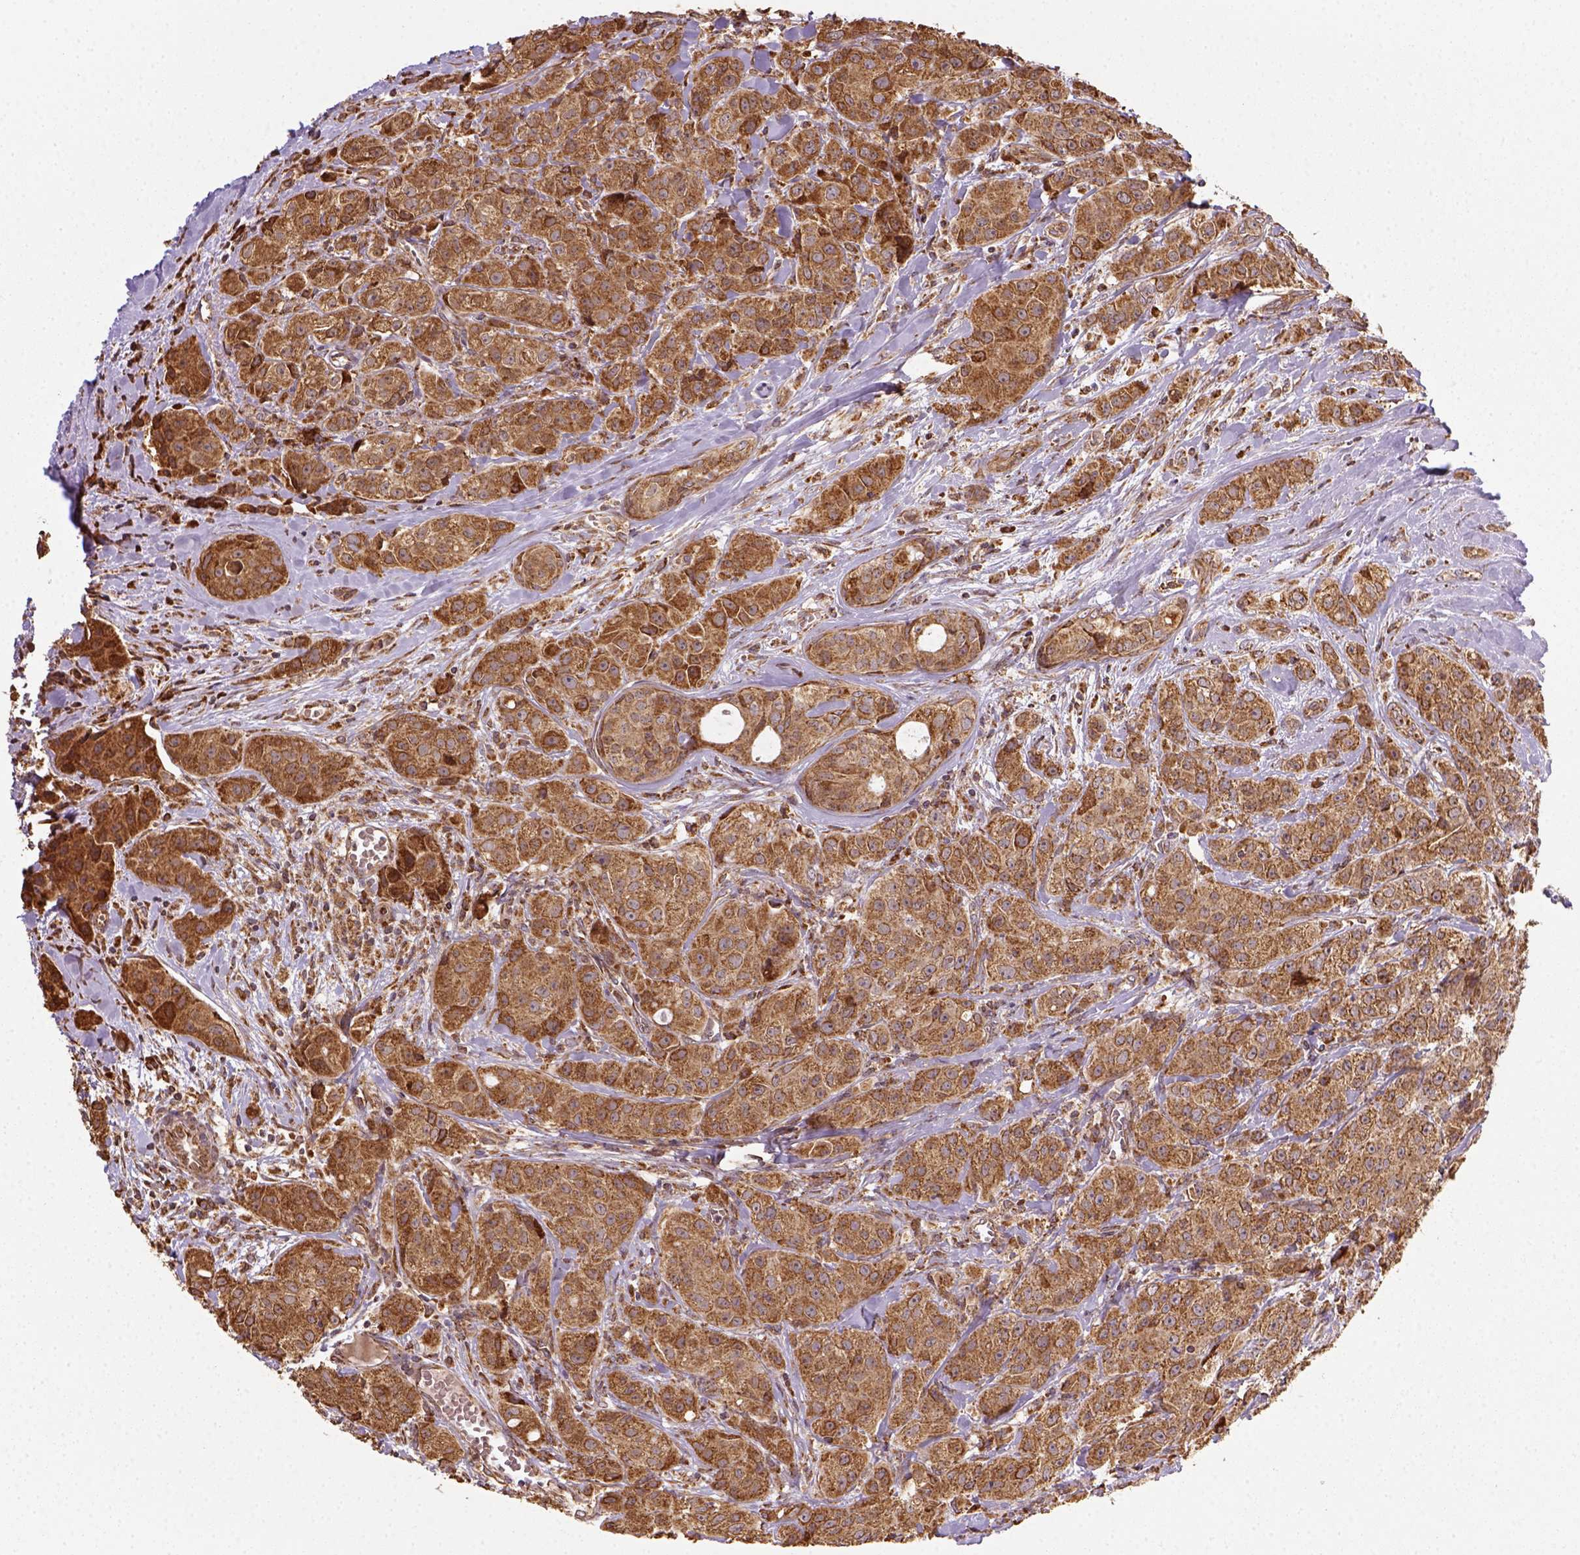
{"staining": {"intensity": "moderate", "quantity": ">75%", "location": "nuclear"}, "tissue": "breast cancer", "cell_type": "Tumor cells", "image_type": "cancer", "snomed": [{"axis": "morphology", "description": "Duct carcinoma"}, {"axis": "topography", "description": "Breast"}], "caption": "Breast infiltrating ductal carcinoma tissue shows moderate nuclear staining in about >75% of tumor cells, visualized by immunohistochemistry.", "gene": "MAPK8IP3", "patient": {"sex": "female", "age": 43}}